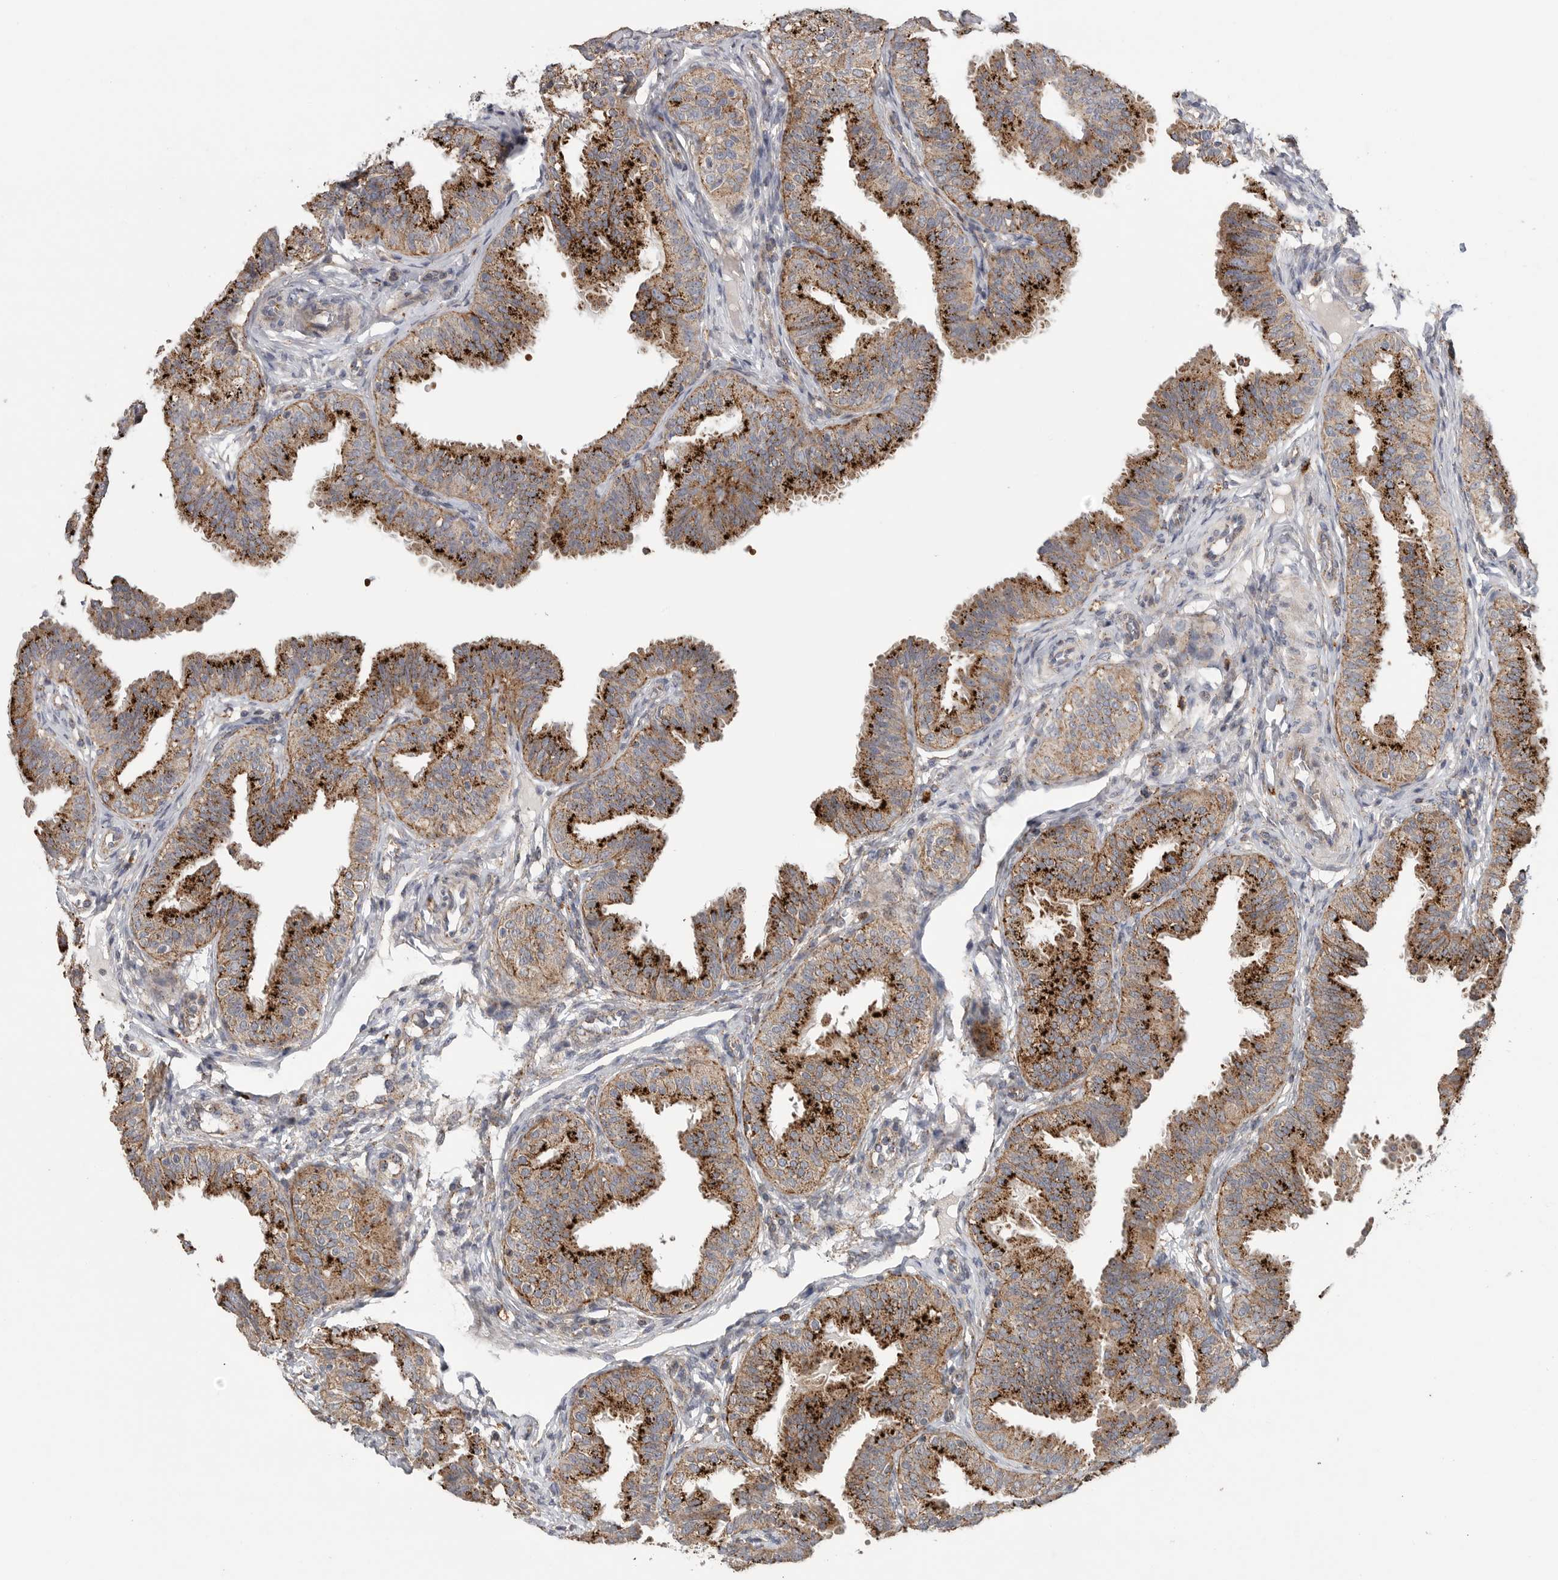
{"staining": {"intensity": "strong", "quantity": ">75%", "location": "cytoplasmic/membranous"}, "tissue": "fallopian tube", "cell_type": "Glandular cells", "image_type": "normal", "snomed": [{"axis": "morphology", "description": "Normal tissue, NOS"}, {"axis": "topography", "description": "Fallopian tube"}], "caption": "Protein expression by immunohistochemistry shows strong cytoplasmic/membranous expression in about >75% of glandular cells in unremarkable fallopian tube.", "gene": "GALNS", "patient": {"sex": "female", "age": 35}}